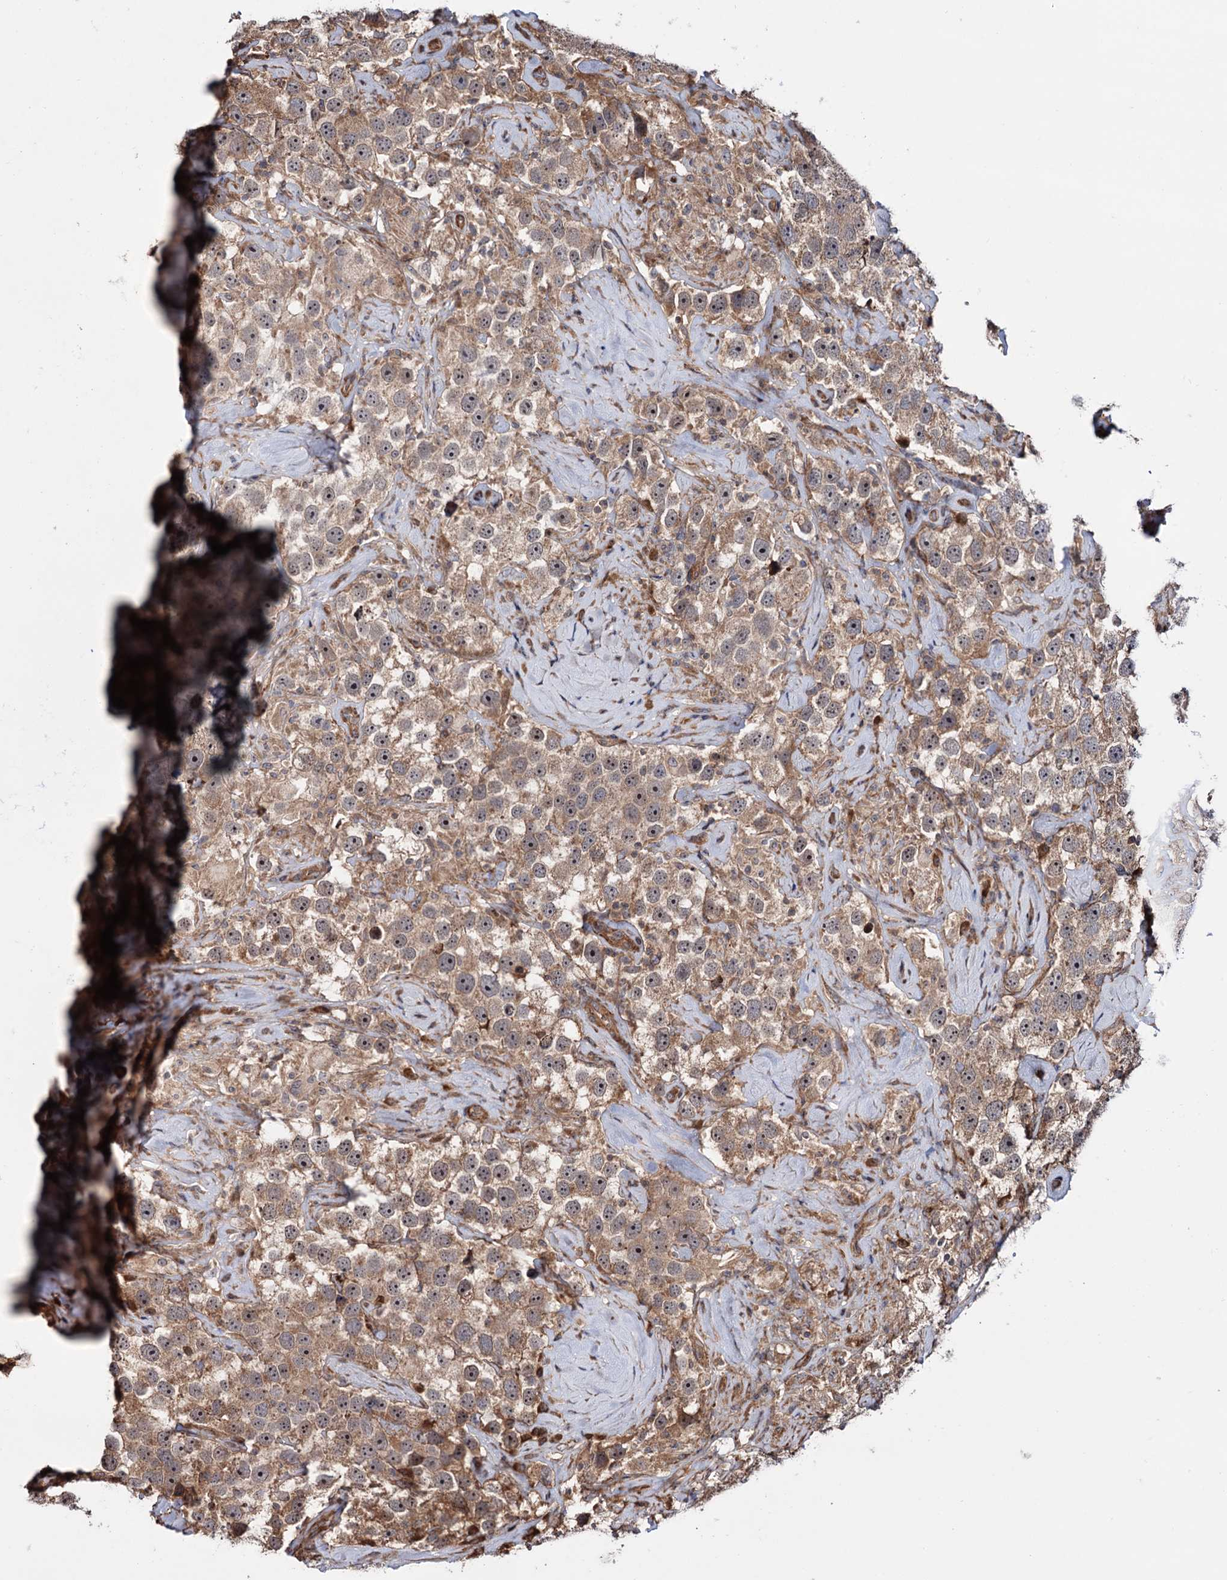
{"staining": {"intensity": "moderate", "quantity": ">75%", "location": "cytoplasmic/membranous"}, "tissue": "testis cancer", "cell_type": "Tumor cells", "image_type": "cancer", "snomed": [{"axis": "morphology", "description": "Seminoma, NOS"}, {"axis": "topography", "description": "Testis"}], "caption": "An immunohistochemistry histopathology image of neoplastic tissue is shown. Protein staining in brown shows moderate cytoplasmic/membranous positivity in testis cancer (seminoma) within tumor cells.", "gene": "FERMT2", "patient": {"sex": "male", "age": 49}}